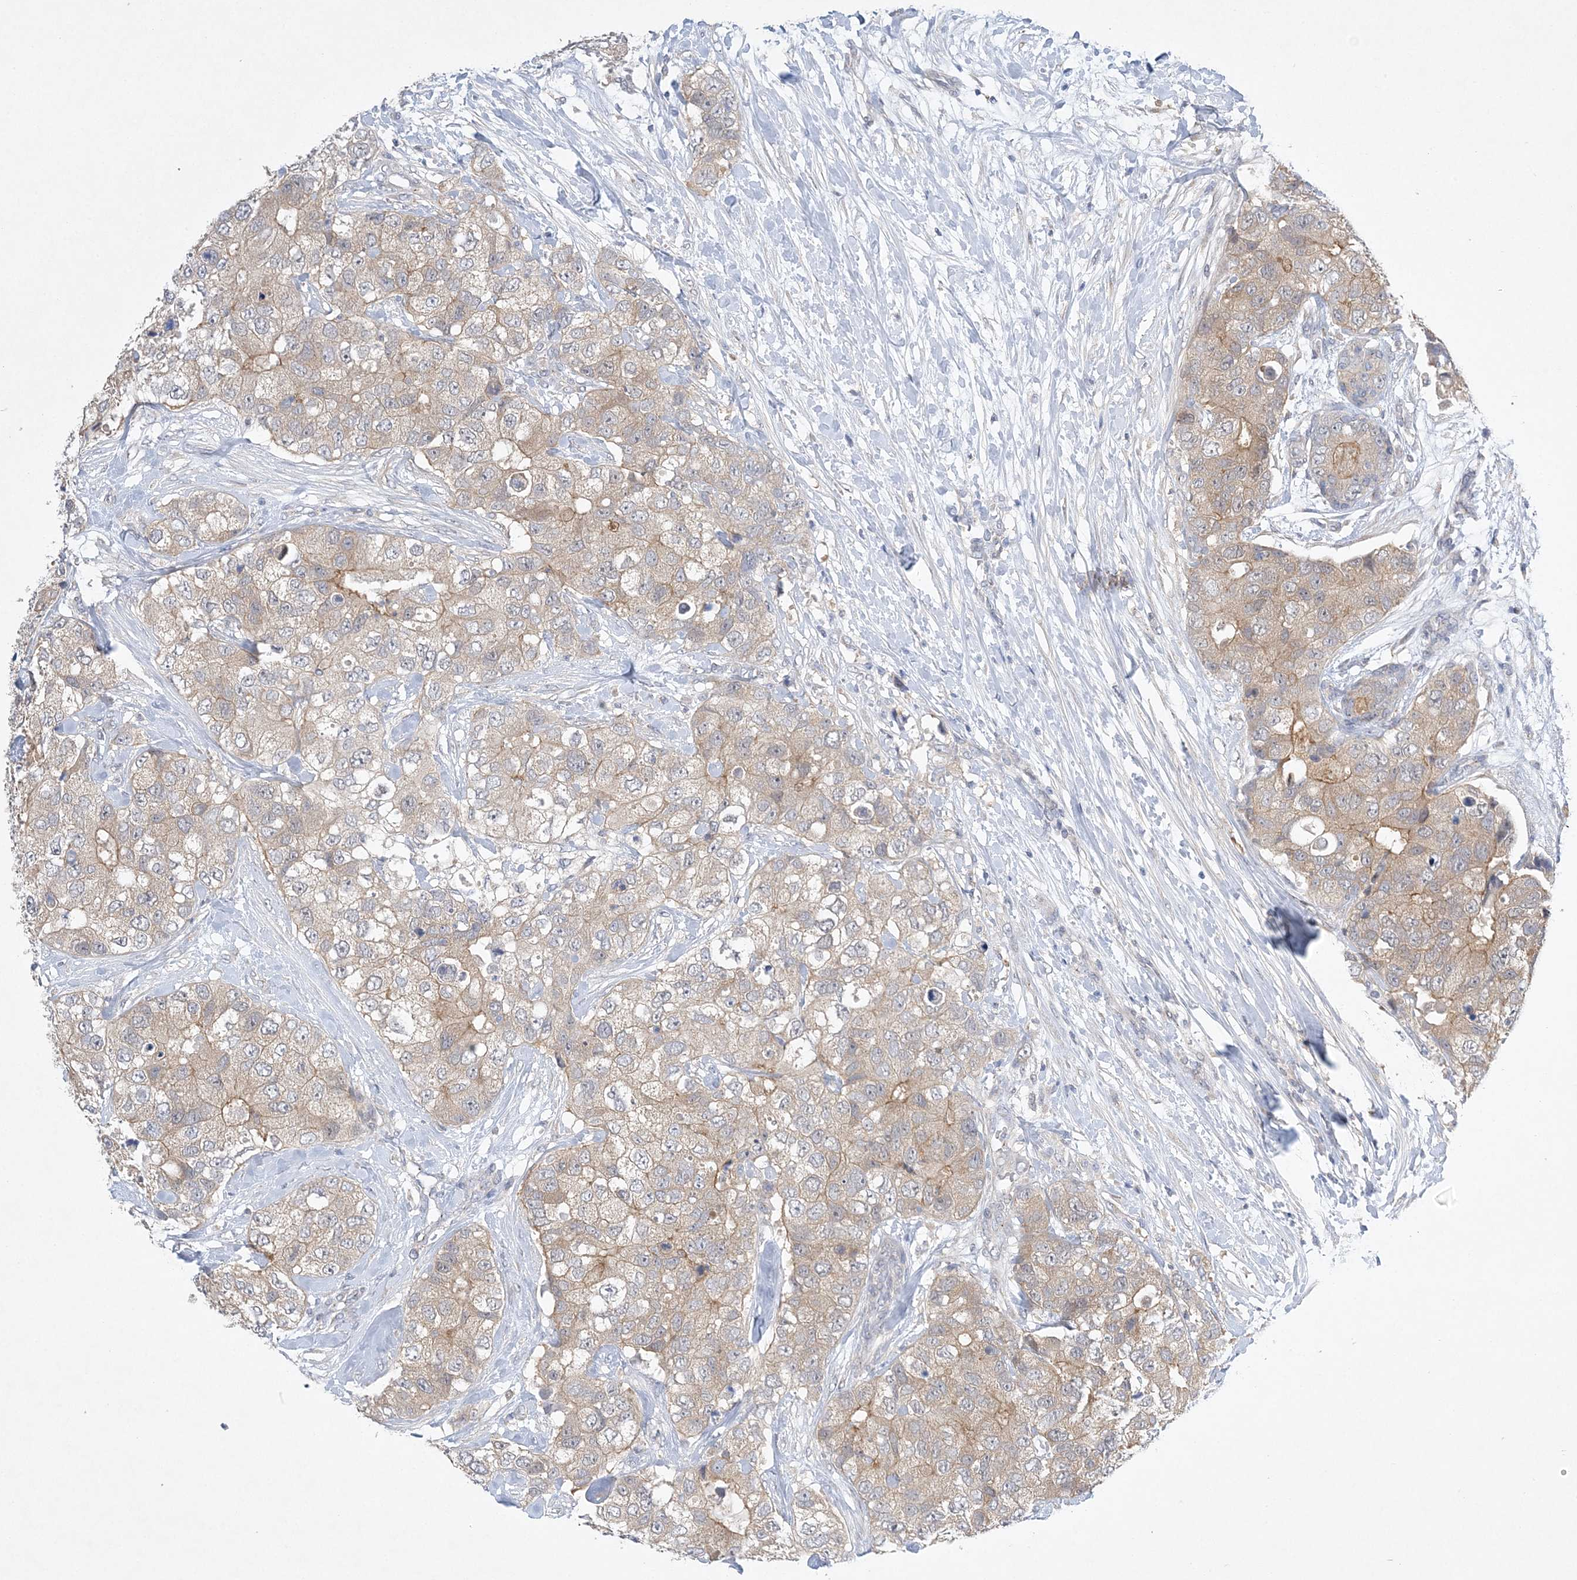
{"staining": {"intensity": "weak", "quantity": ">75%", "location": "cytoplasmic/membranous"}, "tissue": "breast cancer", "cell_type": "Tumor cells", "image_type": "cancer", "snomed": [{"axis": "morphology", "description": "Duct carcinoma"}, {"axis": "topography", "description": "Breast"}], "caption": "Tumor cells reveal low levels of weak cytoplasmic/membranous expression in about >75% of cells in breast invasive ductal carcinoma.", "gene": "ANKRD35", "patient": {"sex": "female", "age": 62}}